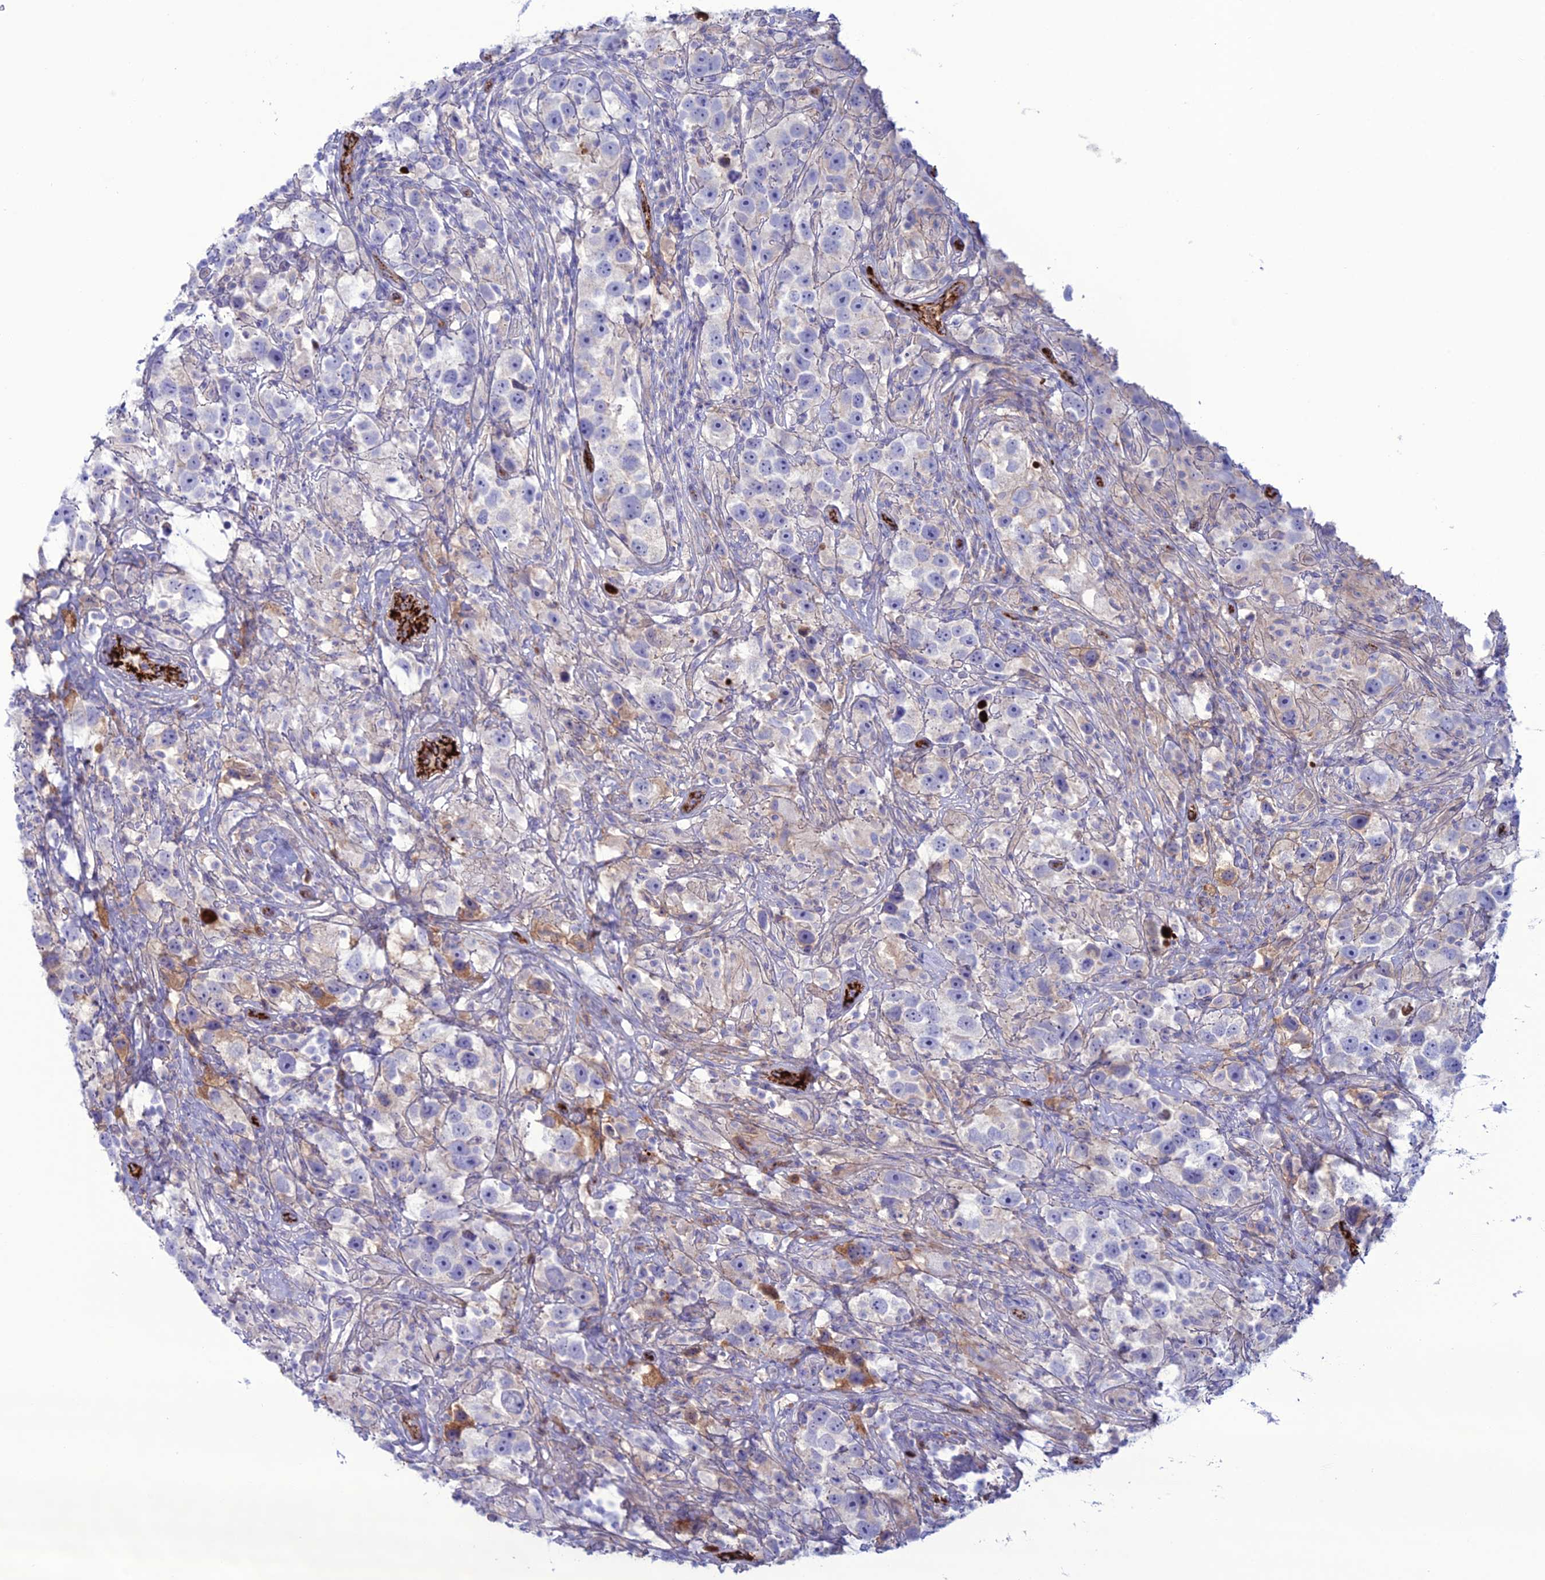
{"staining": {"intensity": "negative", "quantity": "none", "location": "none"}, "tissue": "testis cancer", "cell_type": "Tumor cells", "image_type": "cancer", "snomed": [{"axis": "morphology", "description": "Seminoma, NOS"}, {"axis": "topography", "description": "Testis"}], "caption": "IHC of human testis cancer shows no expression in tumor cells.", "gene": "CDC42EP5", "patient": {"sex": "male", "age": 49}}